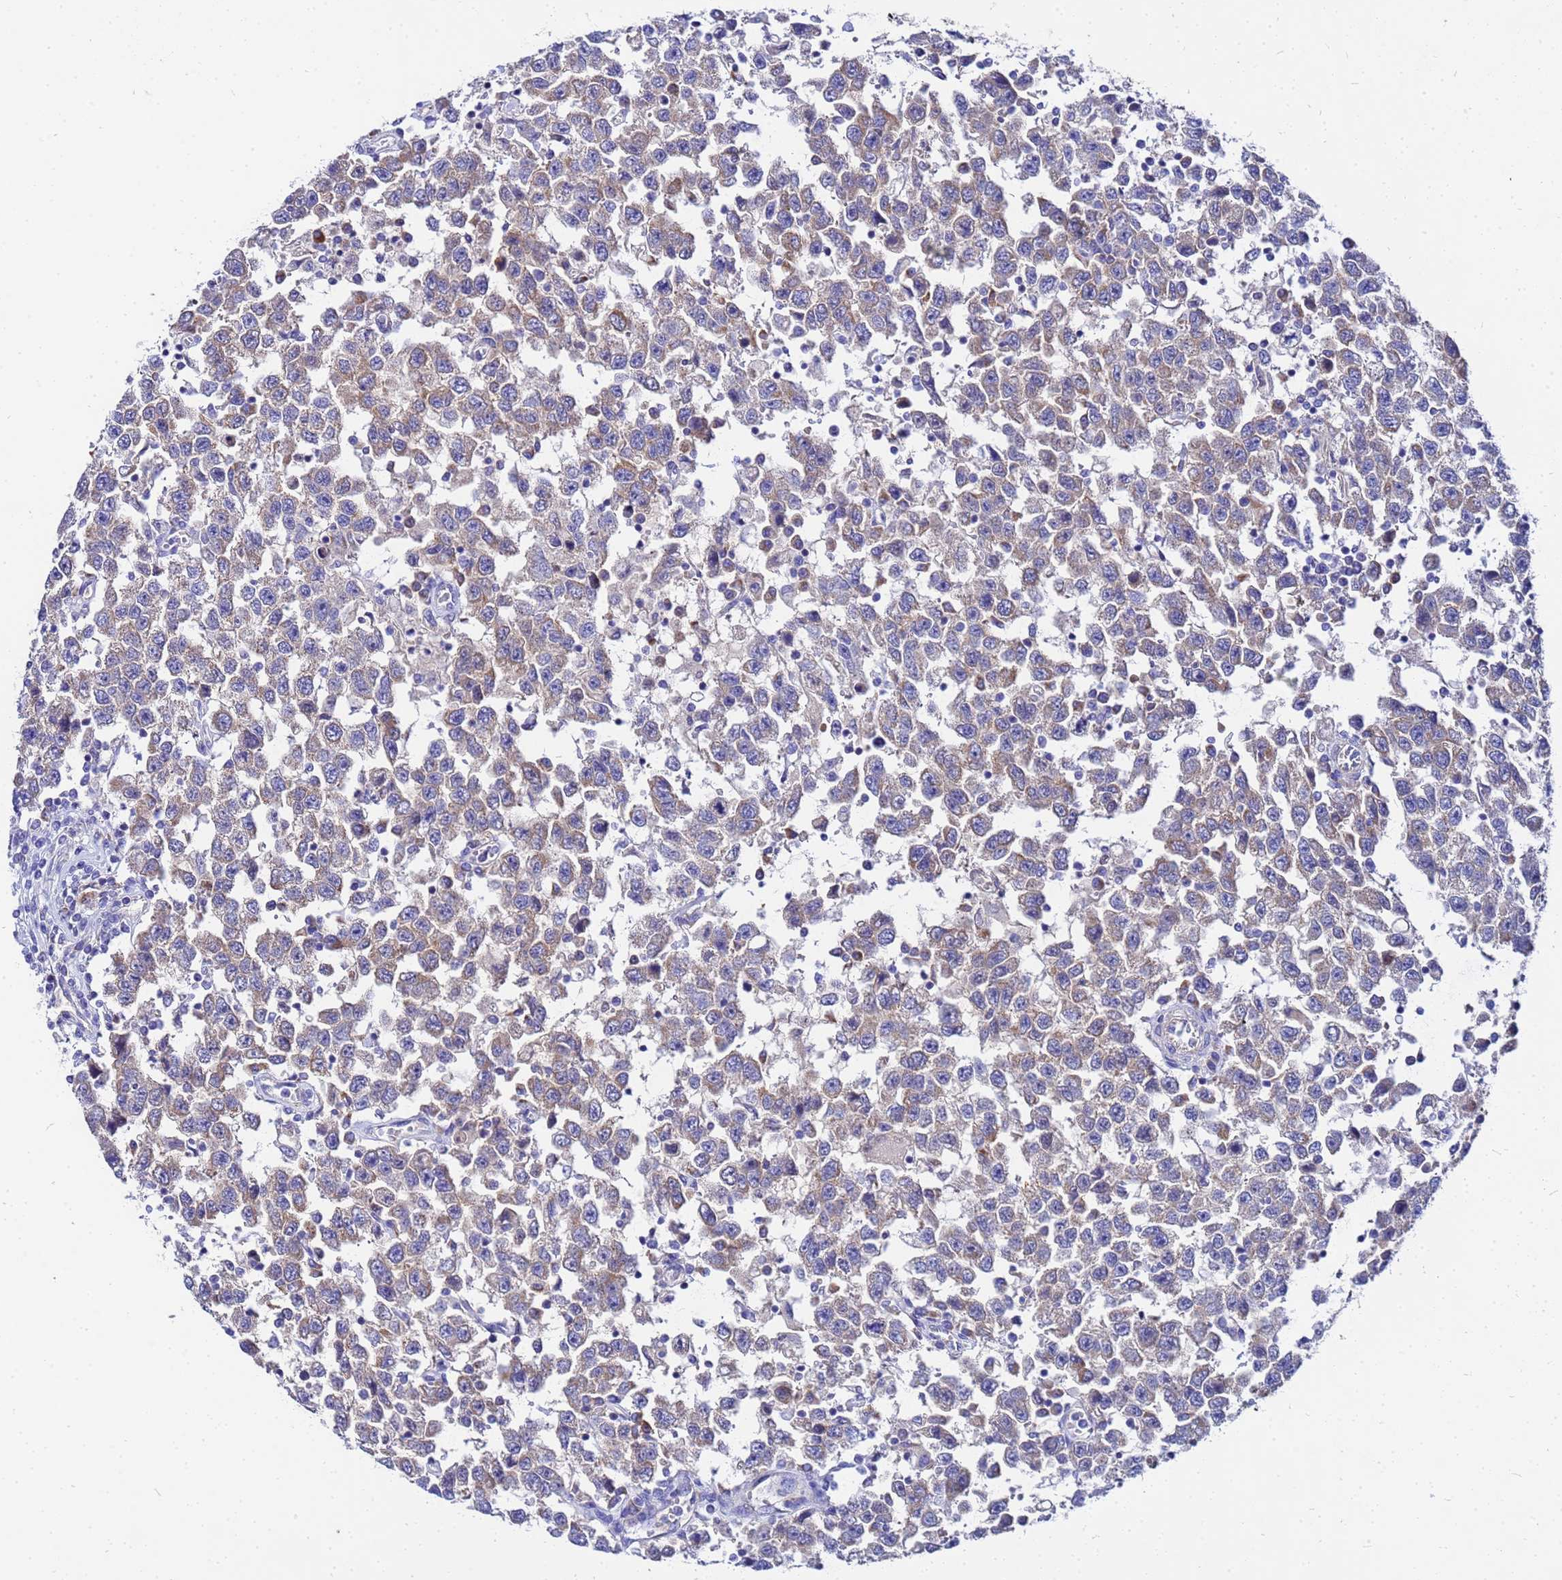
{"staining": {"intensity": "weak", "quantity": ">75%", "location": "cytoplasmic/membranous"}, "tissue": "testis cancer", "cell_type": "Tumor cells", "image_type": "cancer", "snomed": [{"axis": "morphology", "description": "Seminoma, NOS"}, {"axis": "topography", "description": "Testis"}], "caption": "Immunohistochemical staining of testis cancer demonstrates weak cytoplasmic/membranous protein expression in about >75% of tumor cells.", "gene": "FAHD2A", "patient": {"sex": "male", "age": 41}}